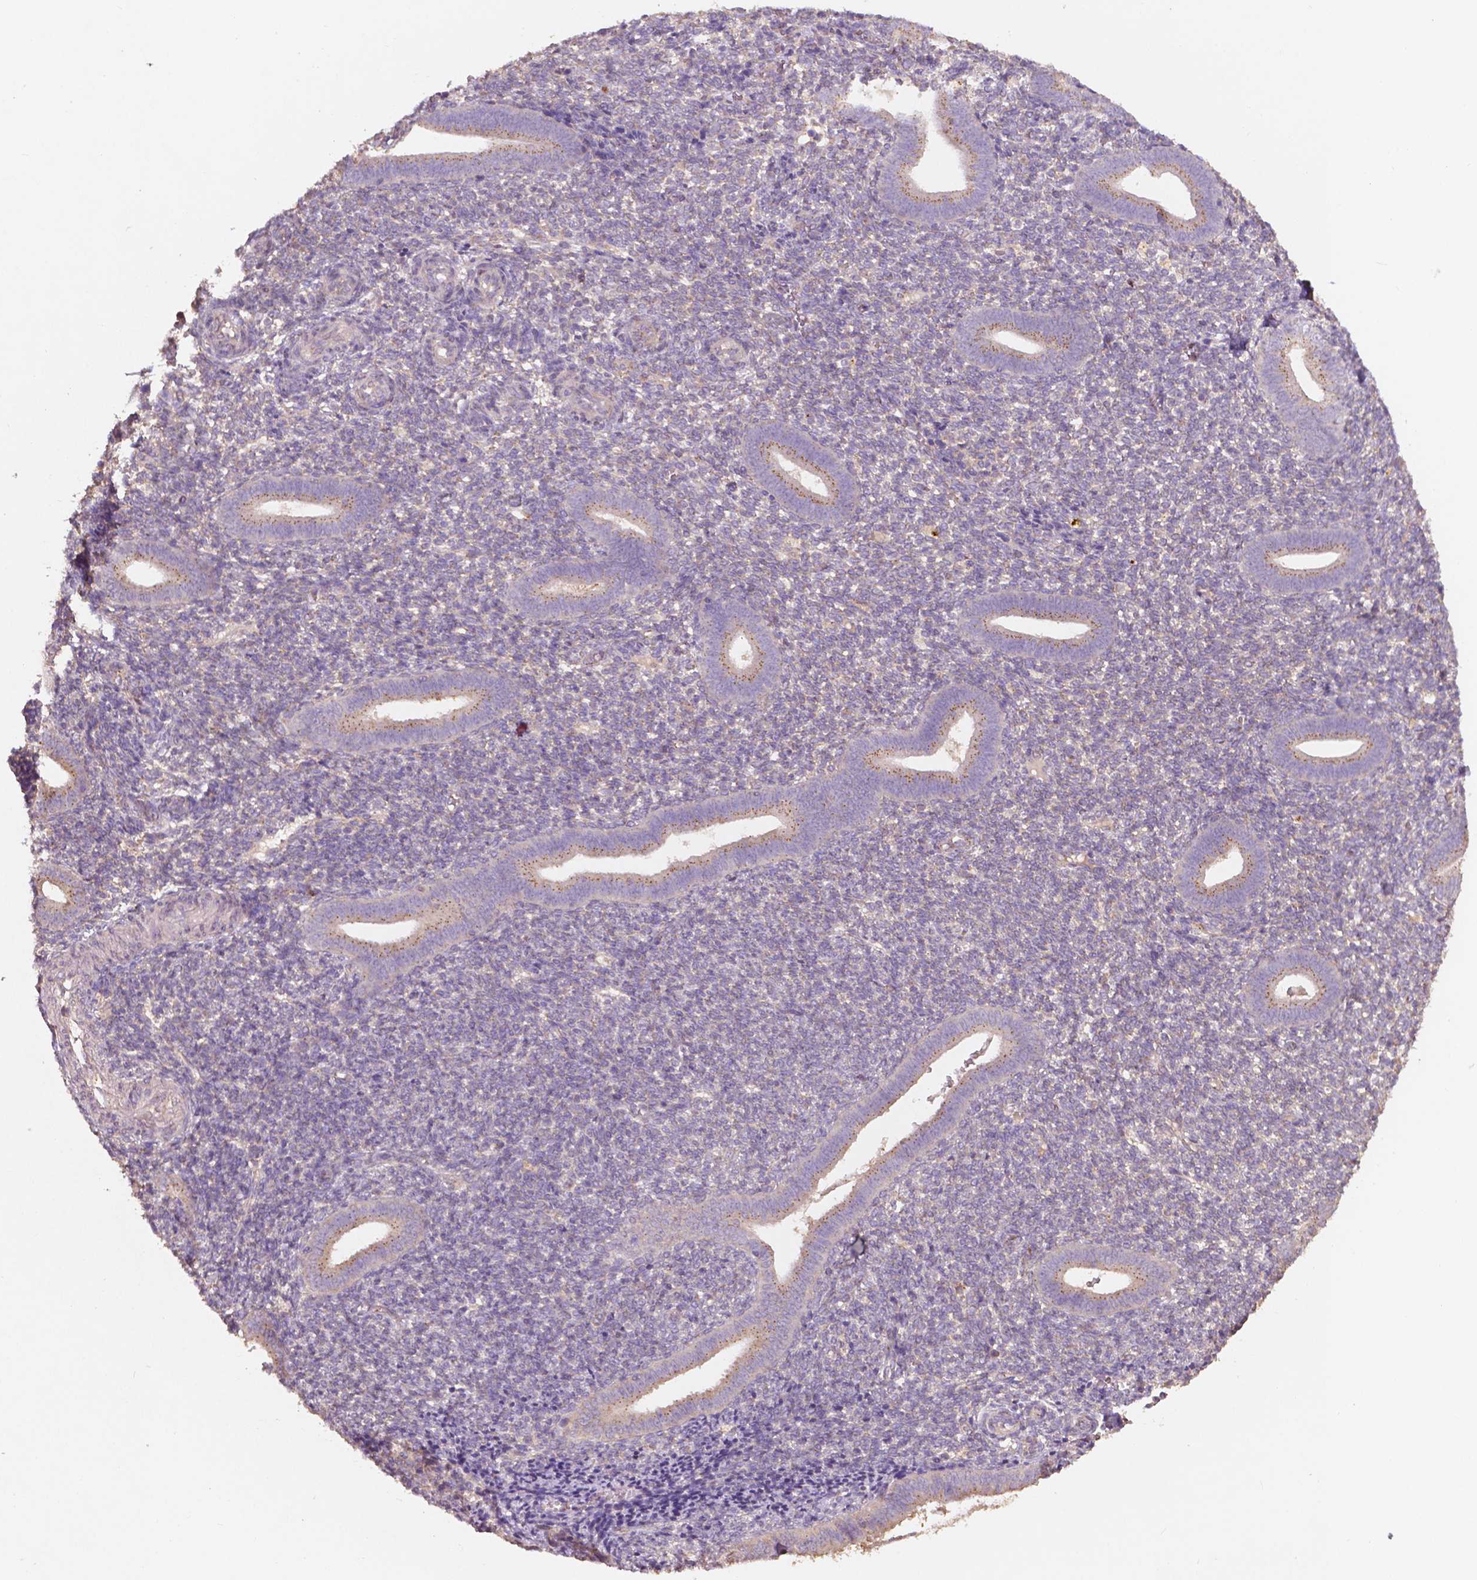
{"staining": {"intensity": "negative", "quantity": "none", "location": "none"}, "tissue": "endometrium", "cell_type": "Cells in endometrial stroma", "image_type": "normal", "snomed": [{"axis": "morphology", "description": "Normal tissue, NOS"}, {"axis": "topography", "description": "Endometrium"}], "caption": "This is an immunohistochemistry (IHC) image of normal human endometrium. There is no expression in cells in endometrial stroma.", "gene": "CHPT1", "patient": {"sex": "female", "age": 25}}